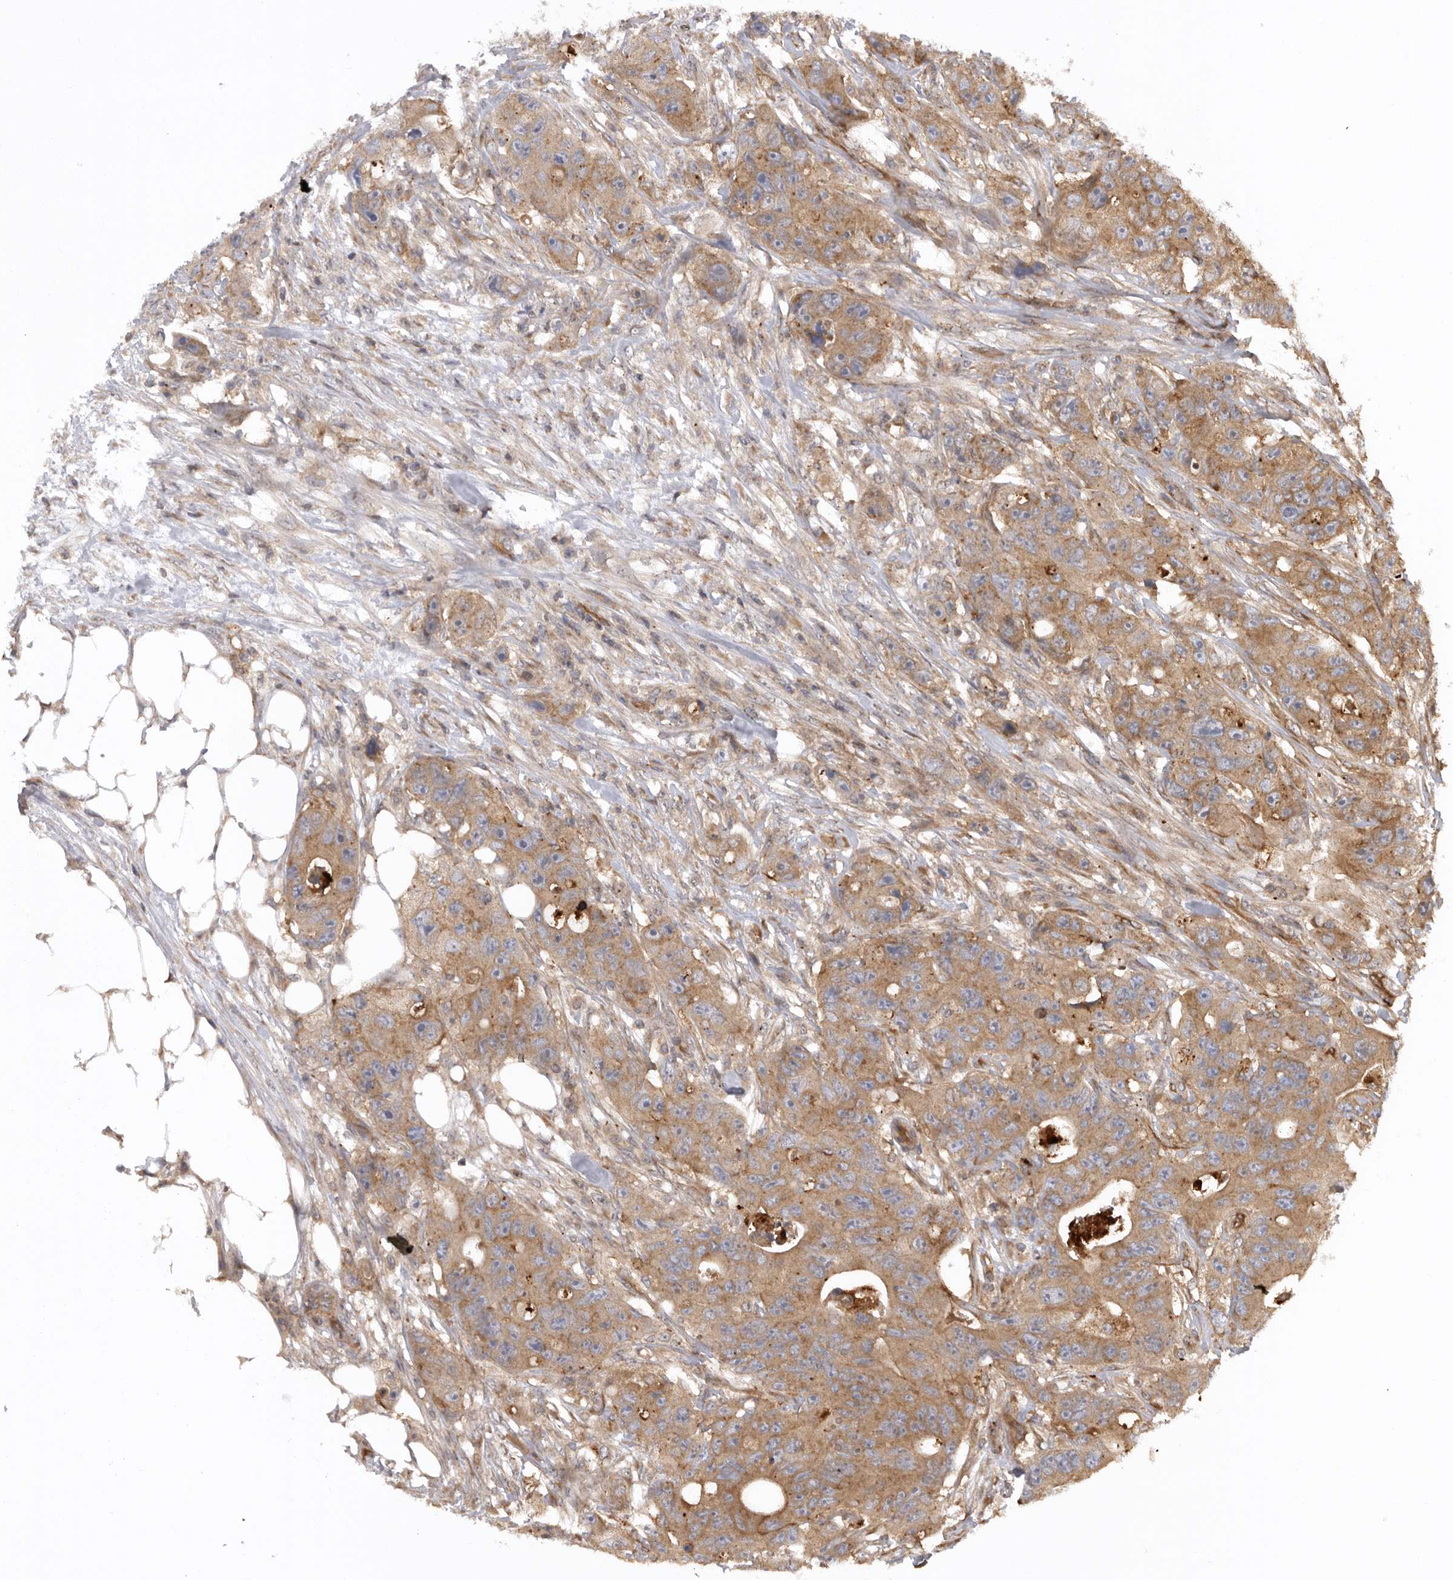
{"staining": {"intensity": "moderate", "quantity": ">75%", "location": "cytoplasmic/membranous"}, "tissue": "colorectal cancer", "cell_type": "Tumor cells", "image_type": "cancer", "snomed": [{"axis": "morphology", "description": "Adenocarcinoma, NOS"}, {"axis": "topography", "description": "Colon"}], "caption": "Immunohistochemical staining of colorectal cancer (adenocarcinoma) demonstrates moderate cytoplasmic/membranous protein expression in approximately >75% of tumor cells.", "gene": "DHDDS", "patient": {"sex": "female", "age": 46}}